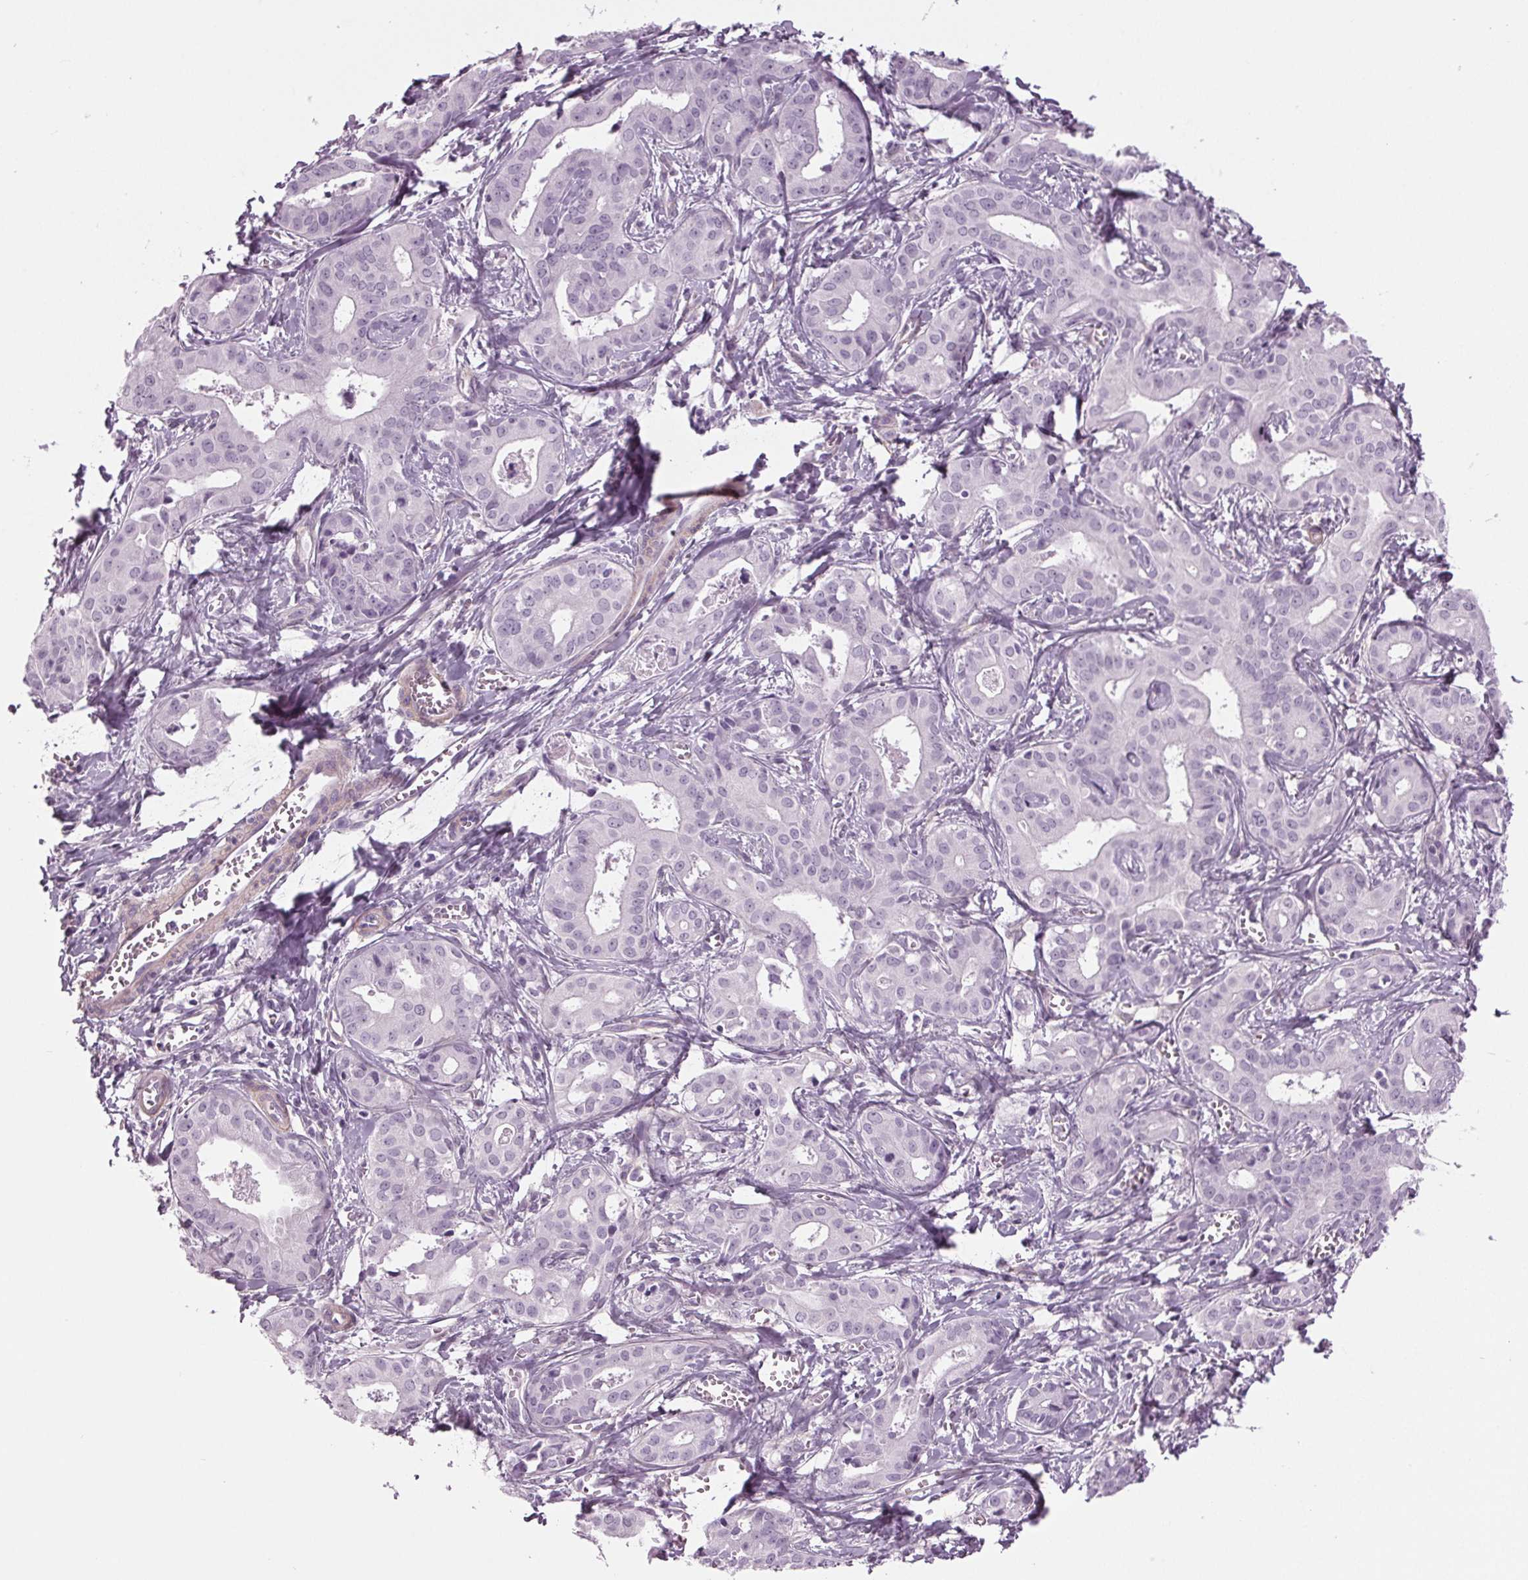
{"staining": {"intensity": "negative", "quantity": "none", "location": "none"}, "tissue": "liver cancer", "cell_type": "Tumor cells", "image_type": "cancer", "snomed": [{"axis": "morphology", "description": "Cholangiocarcinoma"}, {"axis": "topography", "description": "Liver"}], "caption": "Immunohistochemistry (IHC) photomicrograph of liver cancer stained for a protein (brown), which displays no expression in tumor cells.", "gene": "BHLHE22", "patient": {"sex": "female", "age": 65}}